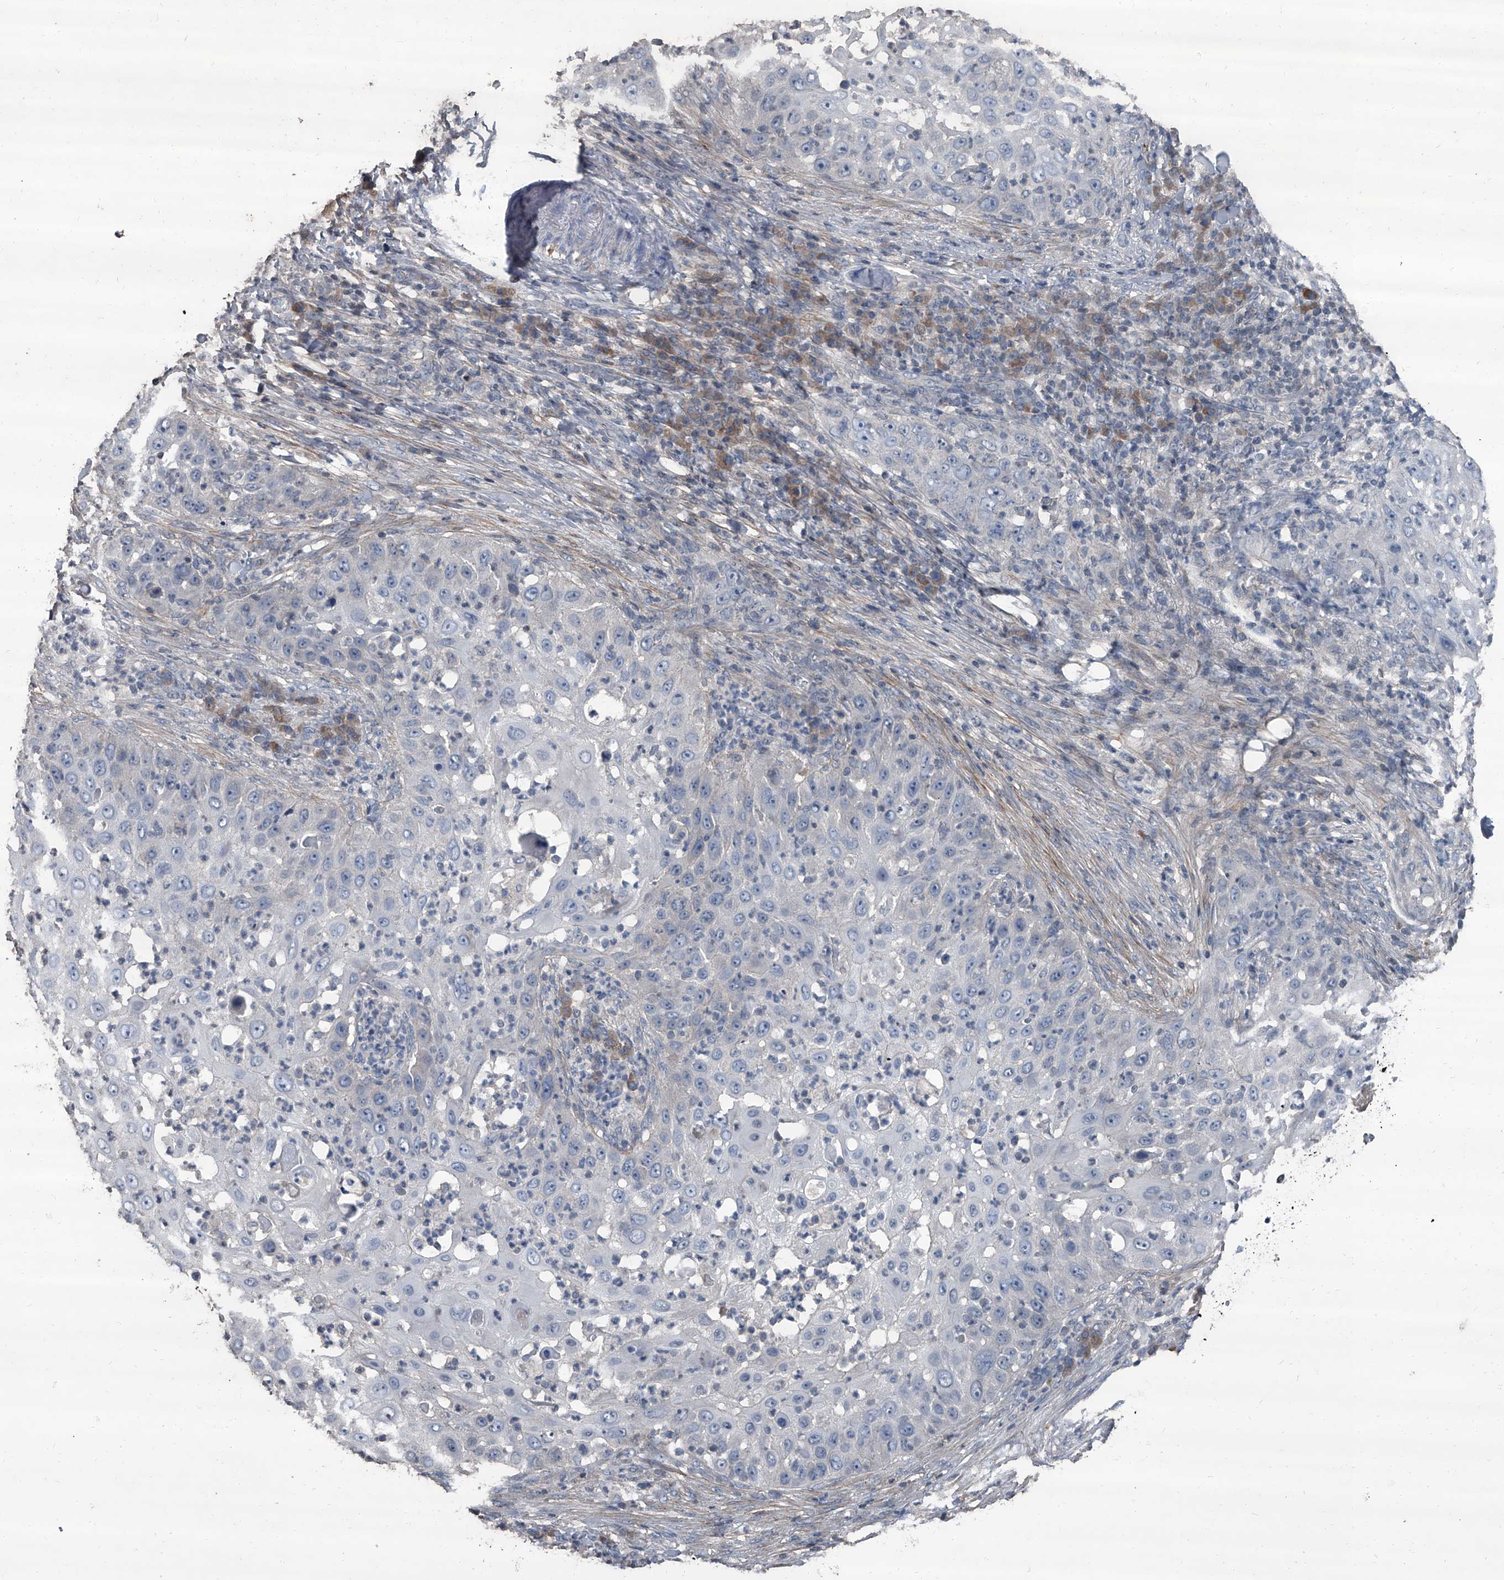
{"staining": {"intensity": "negative", "quantity": "none", "location": "none"}, "tissue": "skin cancer", "cell_type": "Tumor cells", "image_type": "cancer", "snomed": [{"axis": "morphology", "description": "Squamous cell carcinoma, NOS"}, {"axis": "topography", "description": "Skin"}], "caption": "Tumor cells show no significant protein positivity in squamous cell carcinoma (skin).", "gene": "OARD1", "patient": {"sex": "female", "age": 44}}